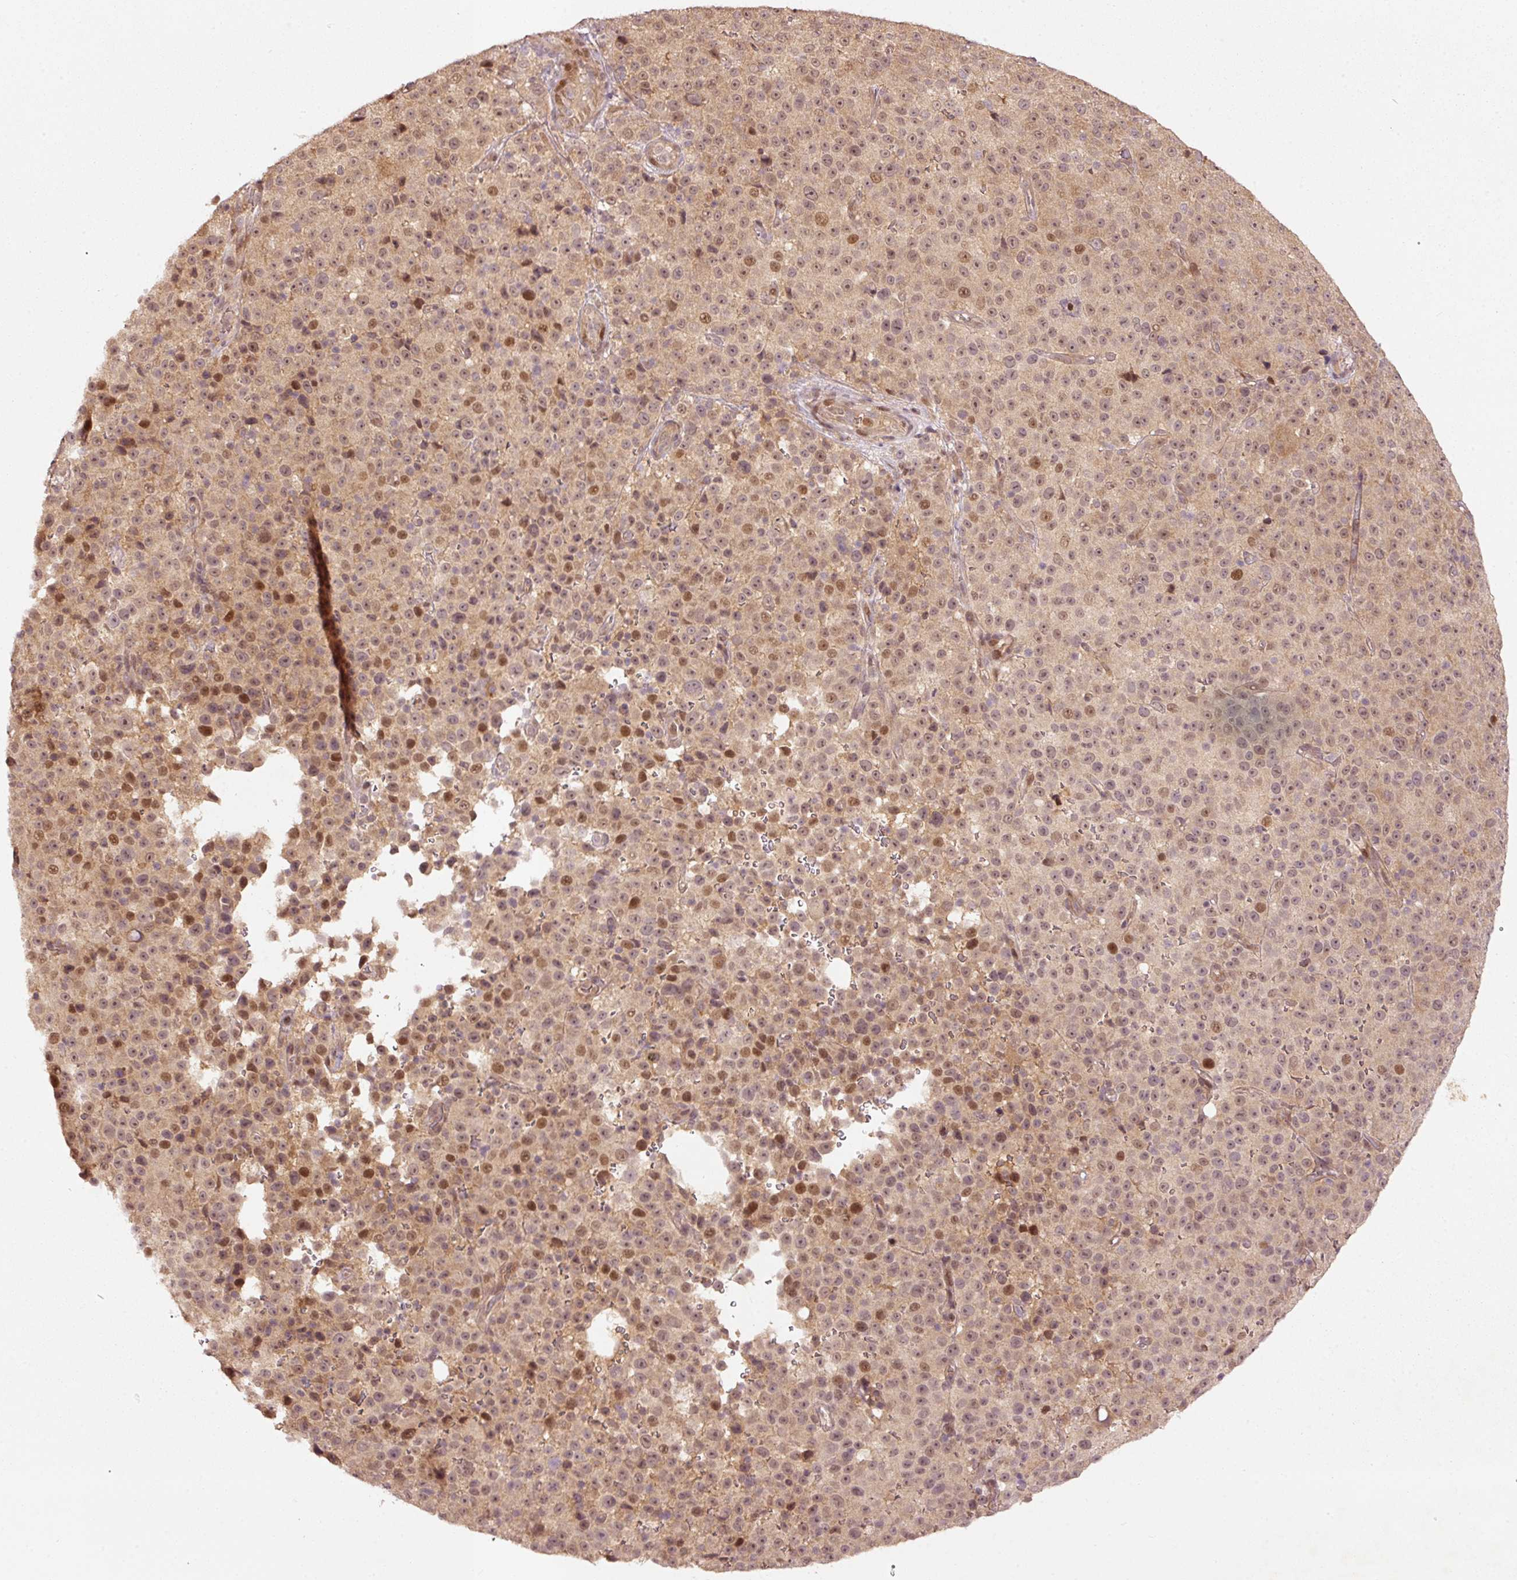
{"staining": {"intensity": "moderate", "quantity": ">75%", "location": "nuclear"}, "tissue": "melanoma", "cell_type": "Tumor cells", "image_type": "cancer", "snomed": [{"axis": "morphology", "description": "Malignant melanoma, Metastatic site"}, {"axis": "topography", "description": "Skin"}, {"axis": "topography", "description": "Lymph node"}], "caption": "An image showing moderate nuclear staining in about >75% of tumor cells in malignant melanoma (metastatic site), as visualized by brown immunohistochemical staining.", "gene": "PCDHB1", "patient": {"sex": "male", "age": 66}}